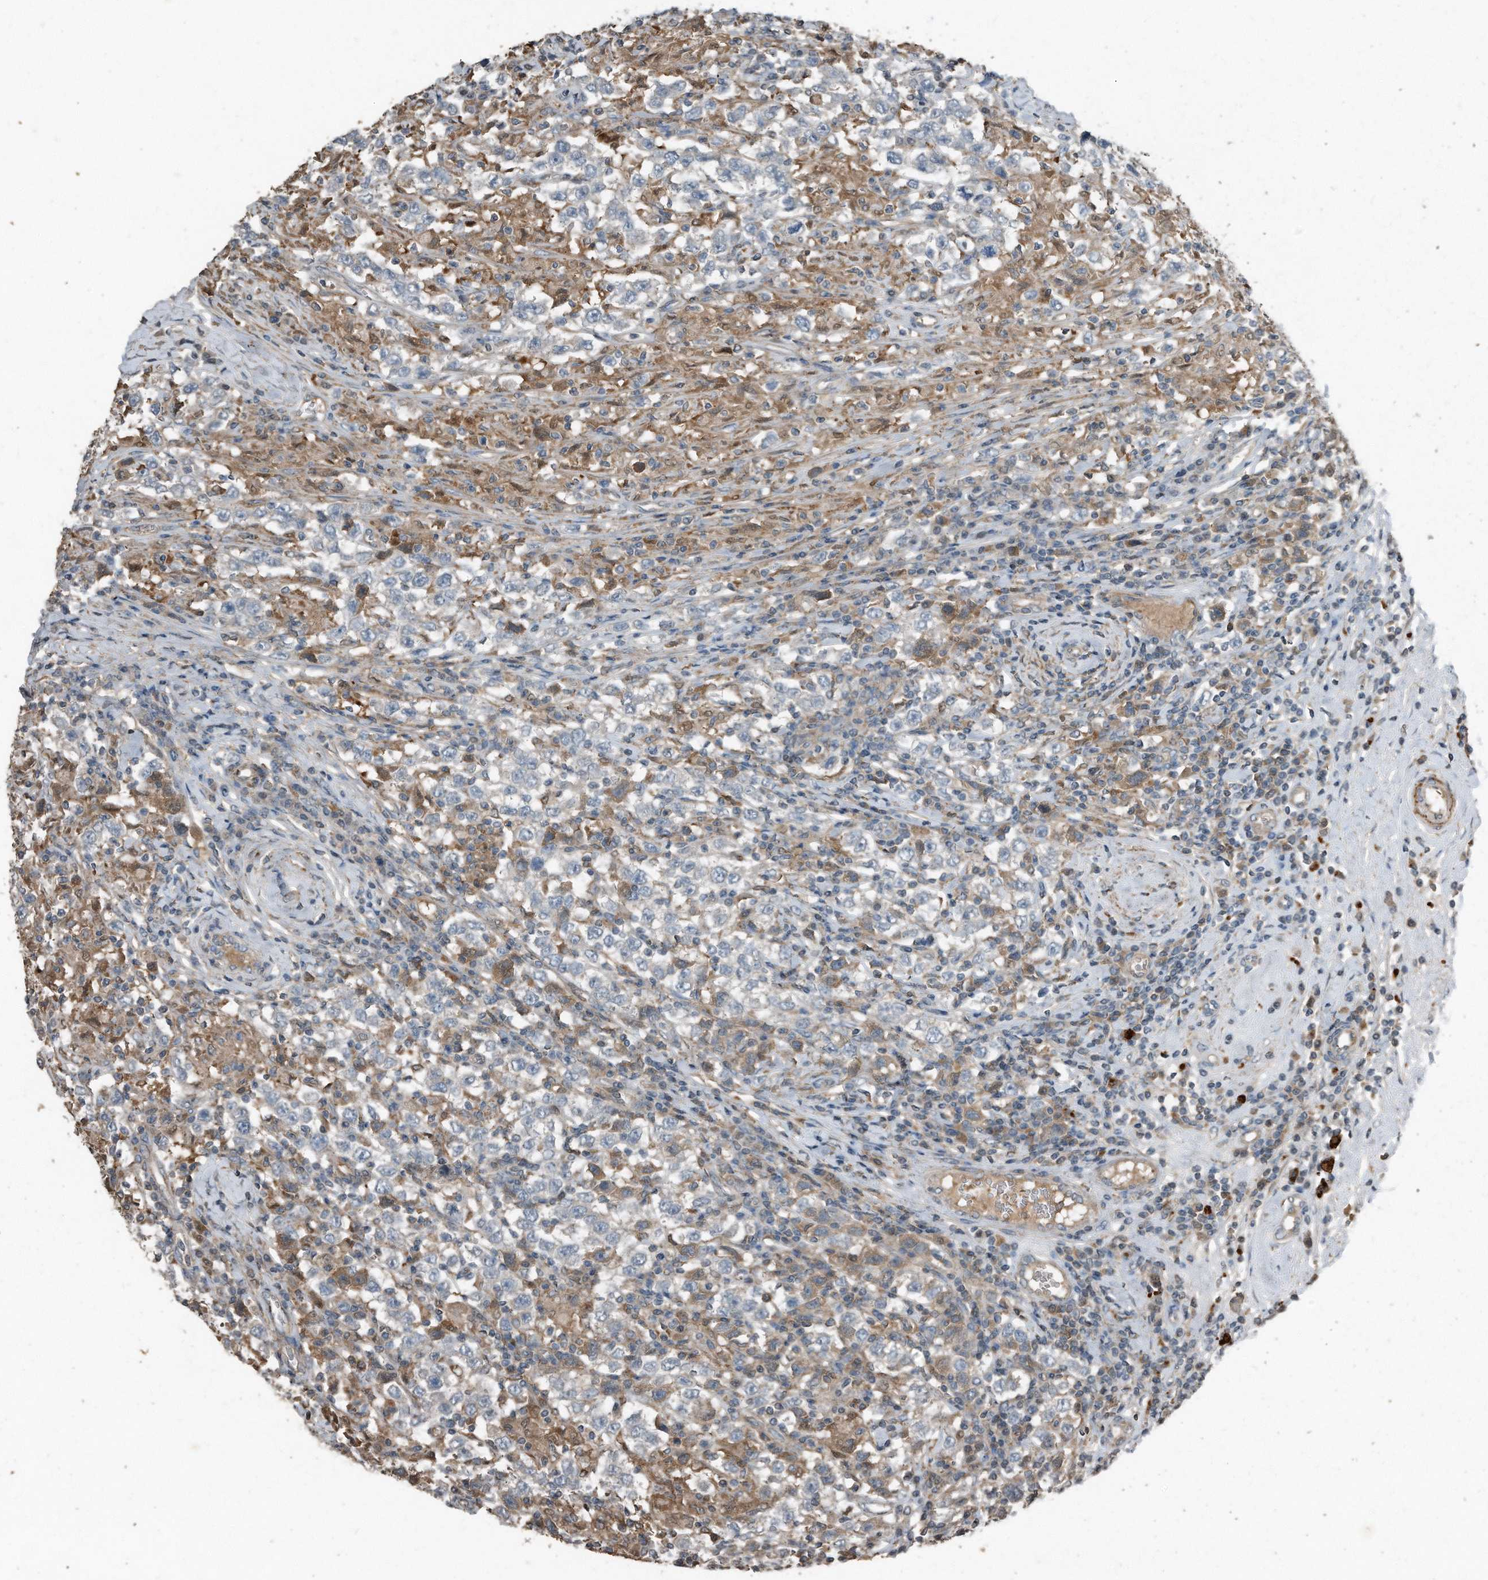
{"staining": {"intensity": "moderate", "quantity": "<25%", "location": "cytoplasmic/membranous"}, "tissue": "testis cancer", "cell_type": "Tumor cells", "image_type": "cancer", "snomed": [{"axis": "morphology", "description": "Seminoma, NOS"}, {"axis": "topography", "description": "Testis"}], "caption": "Testis cancer stained with a protein marker exhibits moderate staining in tumor cells.", "gene": "C9", "patient": {"sex": "male", "age": 41}}